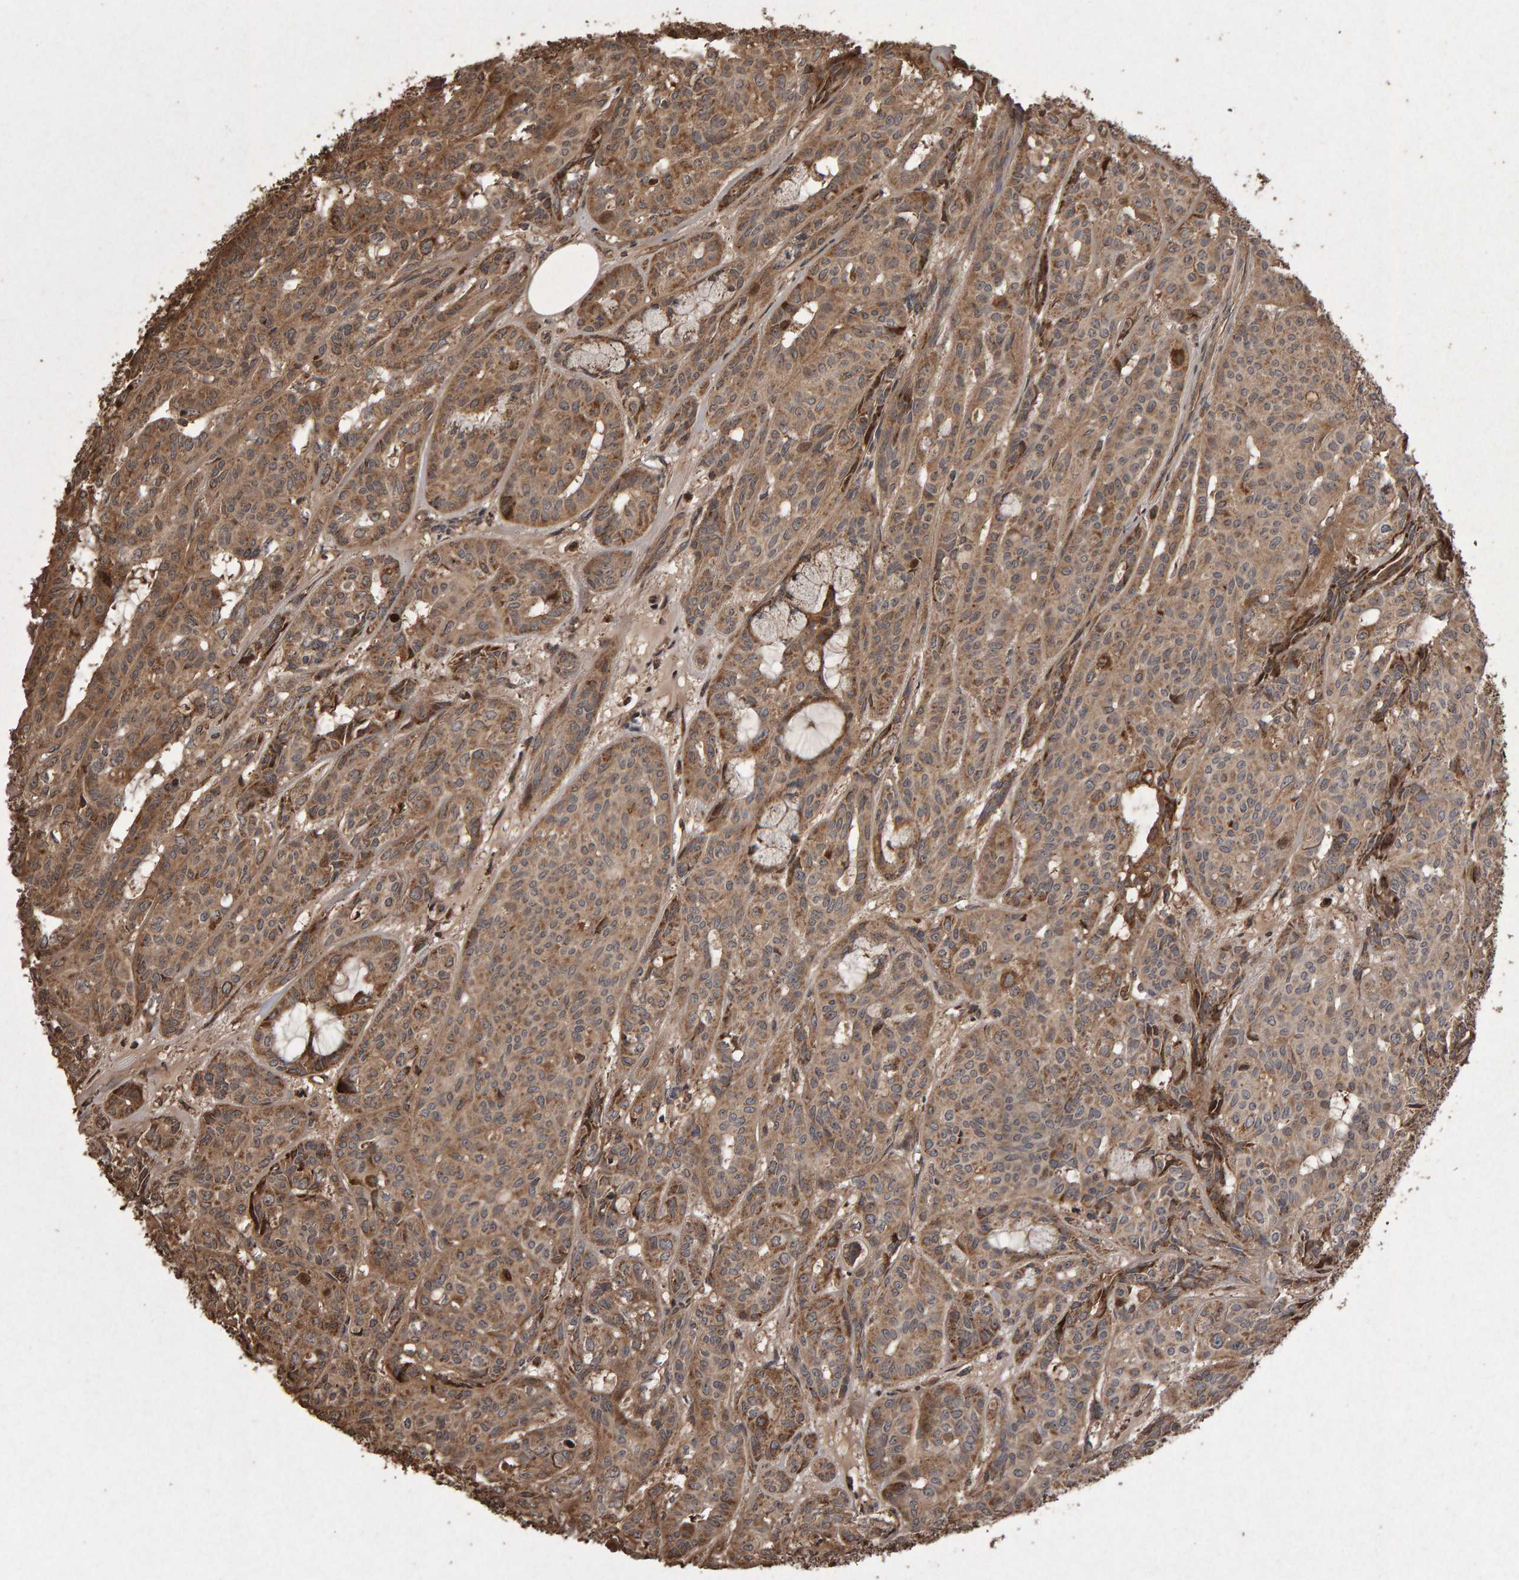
{"staining": {"intensity": "moderate", "quantity": ">75%", "location": "cytoplasmic/membranous"}, "tissue": "head and neck cancer", "cell_type": "Tumor cells", "image_type": "cancer", "snomed": [{"axis": "morphology", "description": "Adenocarcinoma, NOS"}, {"axis": "topography", "description": "Salivary gland, NOS"}, {"axis": "topography", "description": "Head-Neck"}], "caption": "Head and neck cancer stained with immunohistochemistry exhibits moderate cytoplasmic/membranous positivity in approximately >75% of tumor cells.", "gene": "OSBP2", "patient": {"sex": "female", "age": 76}}